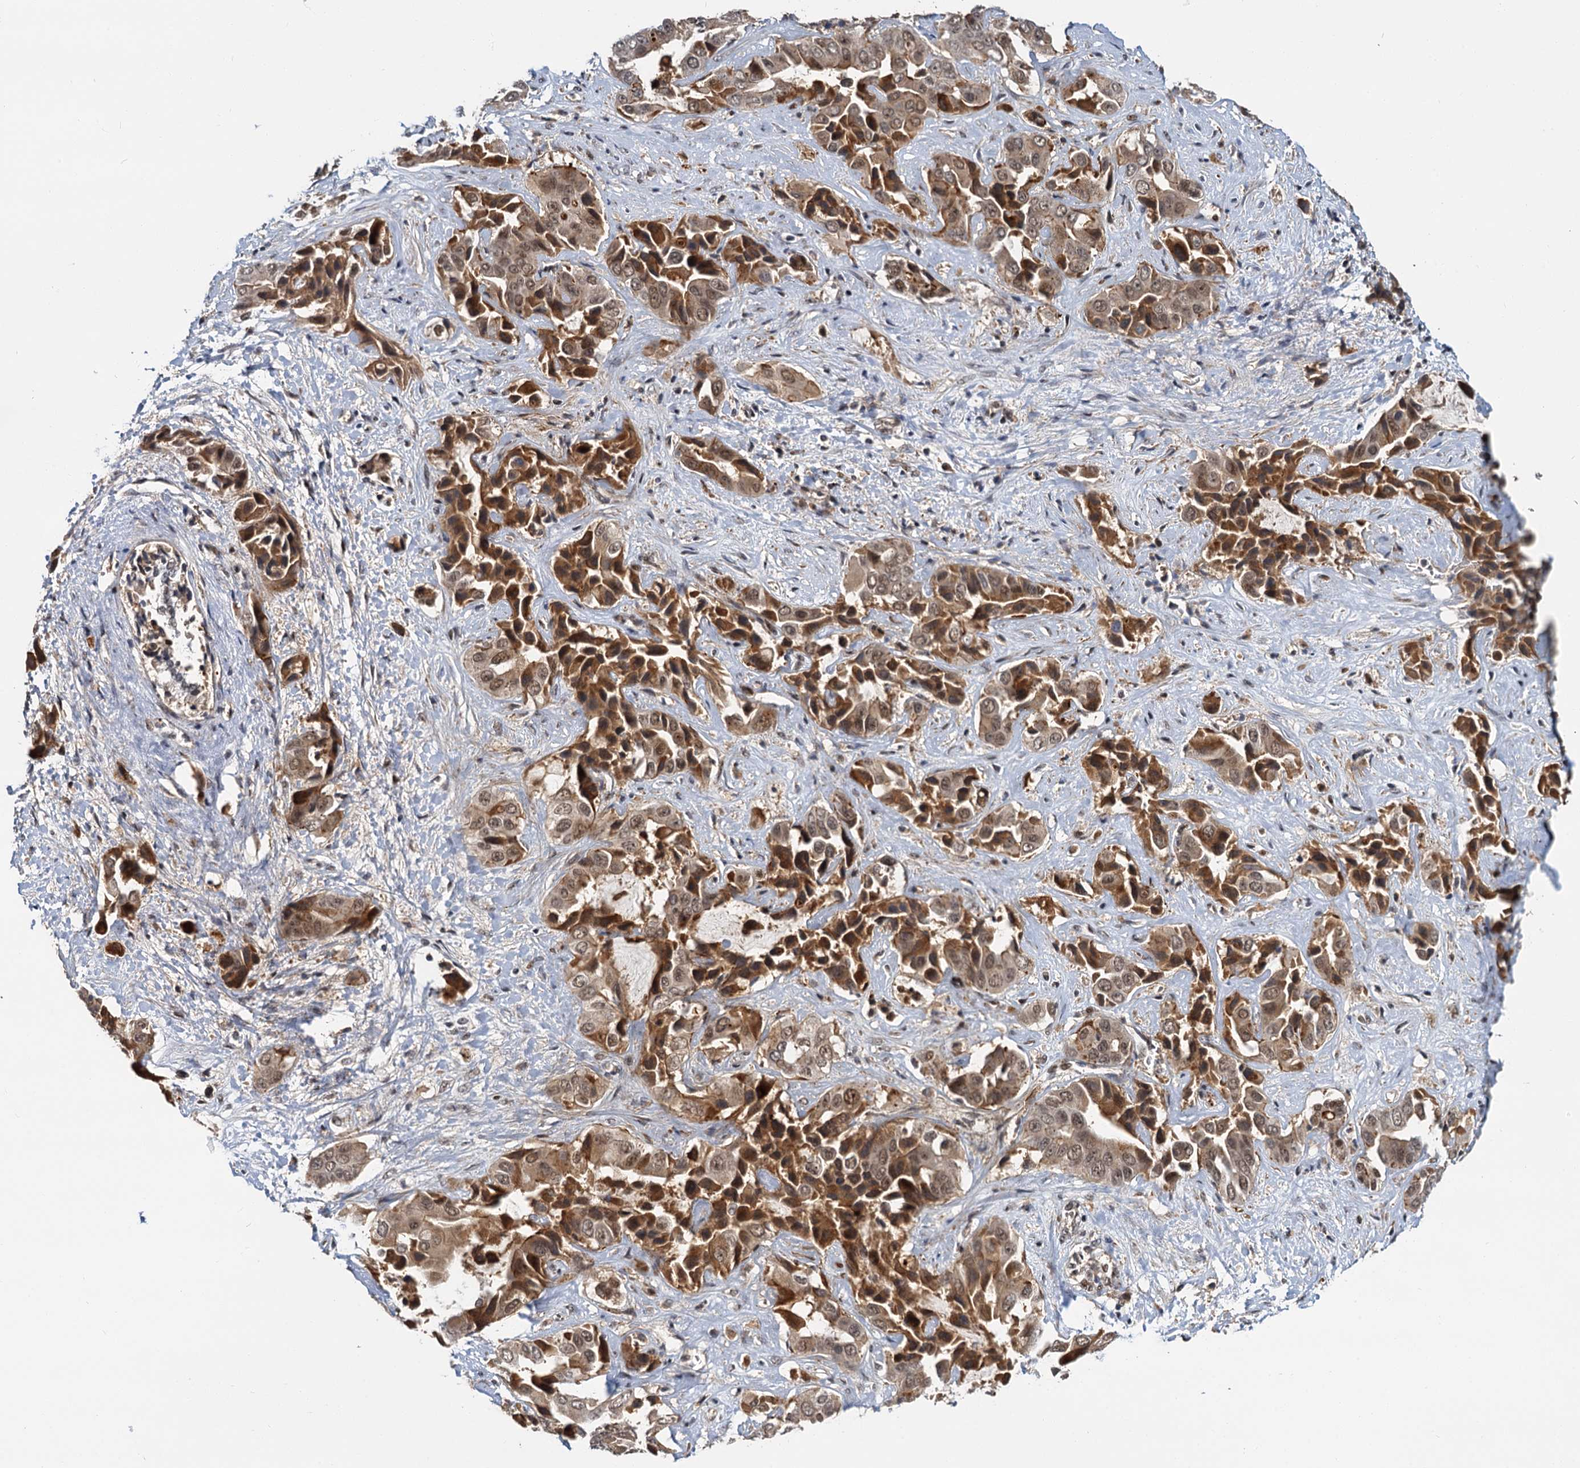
{"staining": {"intensity": "moderate", "quantity": ">75%", "location": "cytoplasmic/membranous,nuclear"}, "tissue": "liver cancer", "cell_type": "Tumor cells", "image_type": "cancer", "snomed": [{"axis": "morphology", "description": "Cholangiocarcinoma"}, {"axis": "topography", "description": "Liver"}], "caption": "High-power microscopy captured an immunohistochemistry histopathology image of liver cancer, revealing moderate cytoplasmic/membranous and nuclear positivity in approximately >75% of tumor cells.", "gene": "MBD6", "patient": {"sex": "female", "age": 52}}